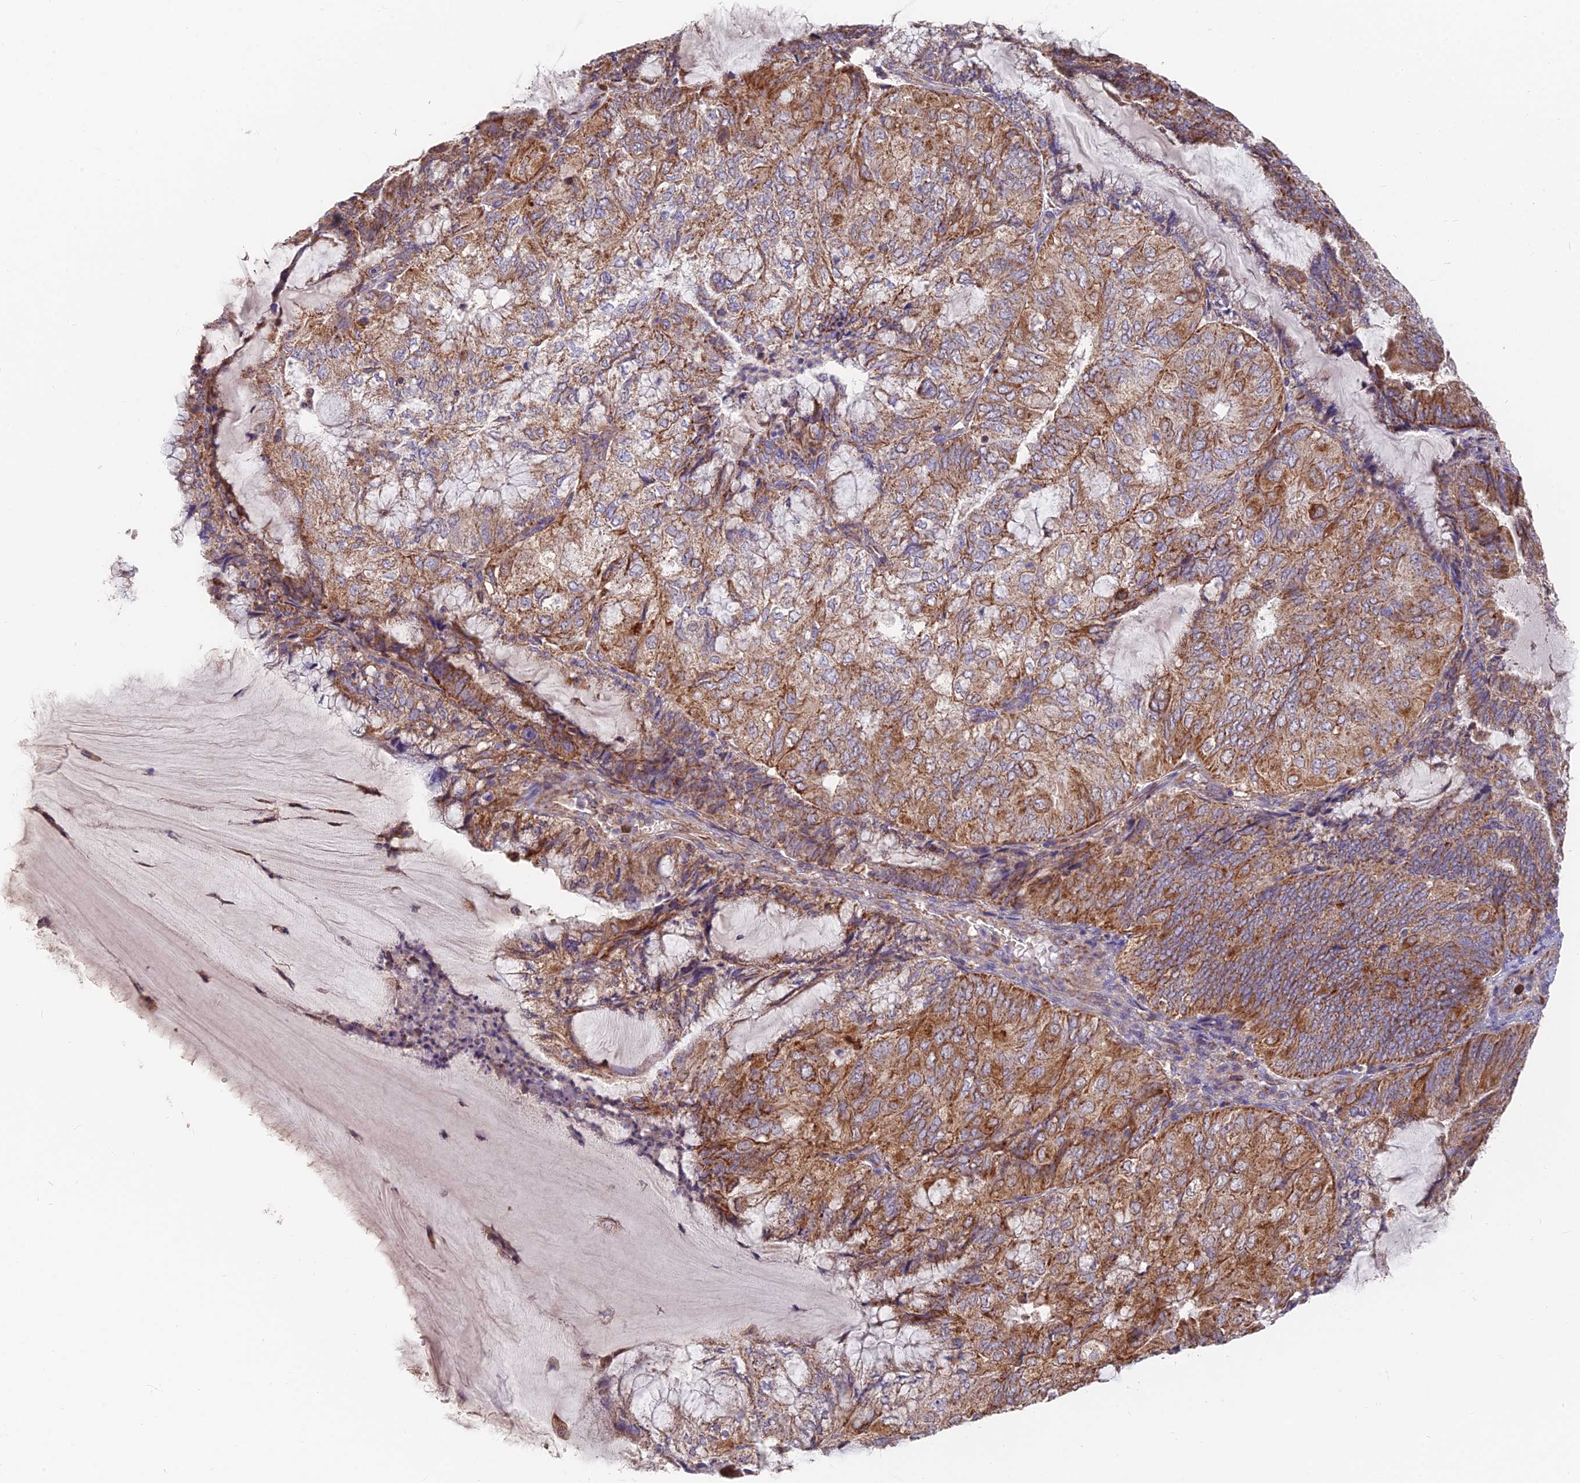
{"staining": {"intensity": "moderate", "quantity": ">75%", "location": "cytoplasmic/membranous"}, "tissue": "endometrial cancer", "cell_type": "Tumor cells", "image_type": "cancer", "snomed": [{"axis": "morphology", "description": "Adenocarcinoma, NOS"}, {"axis": "topography", "description": "Endometrium"}], "caption": "Endometrial cancer was stained to show a protein in brown. There is medium levels of moderate cytoplasmic/membranous expression in approximately >75% of tumor cells. The staining is performed using DAB brown chromogen to label protein expression. The nuclei are counter-stained blue using hematoxylin.", "gene": "IFT22", "patient": {"sex": "female", "age": 81}}